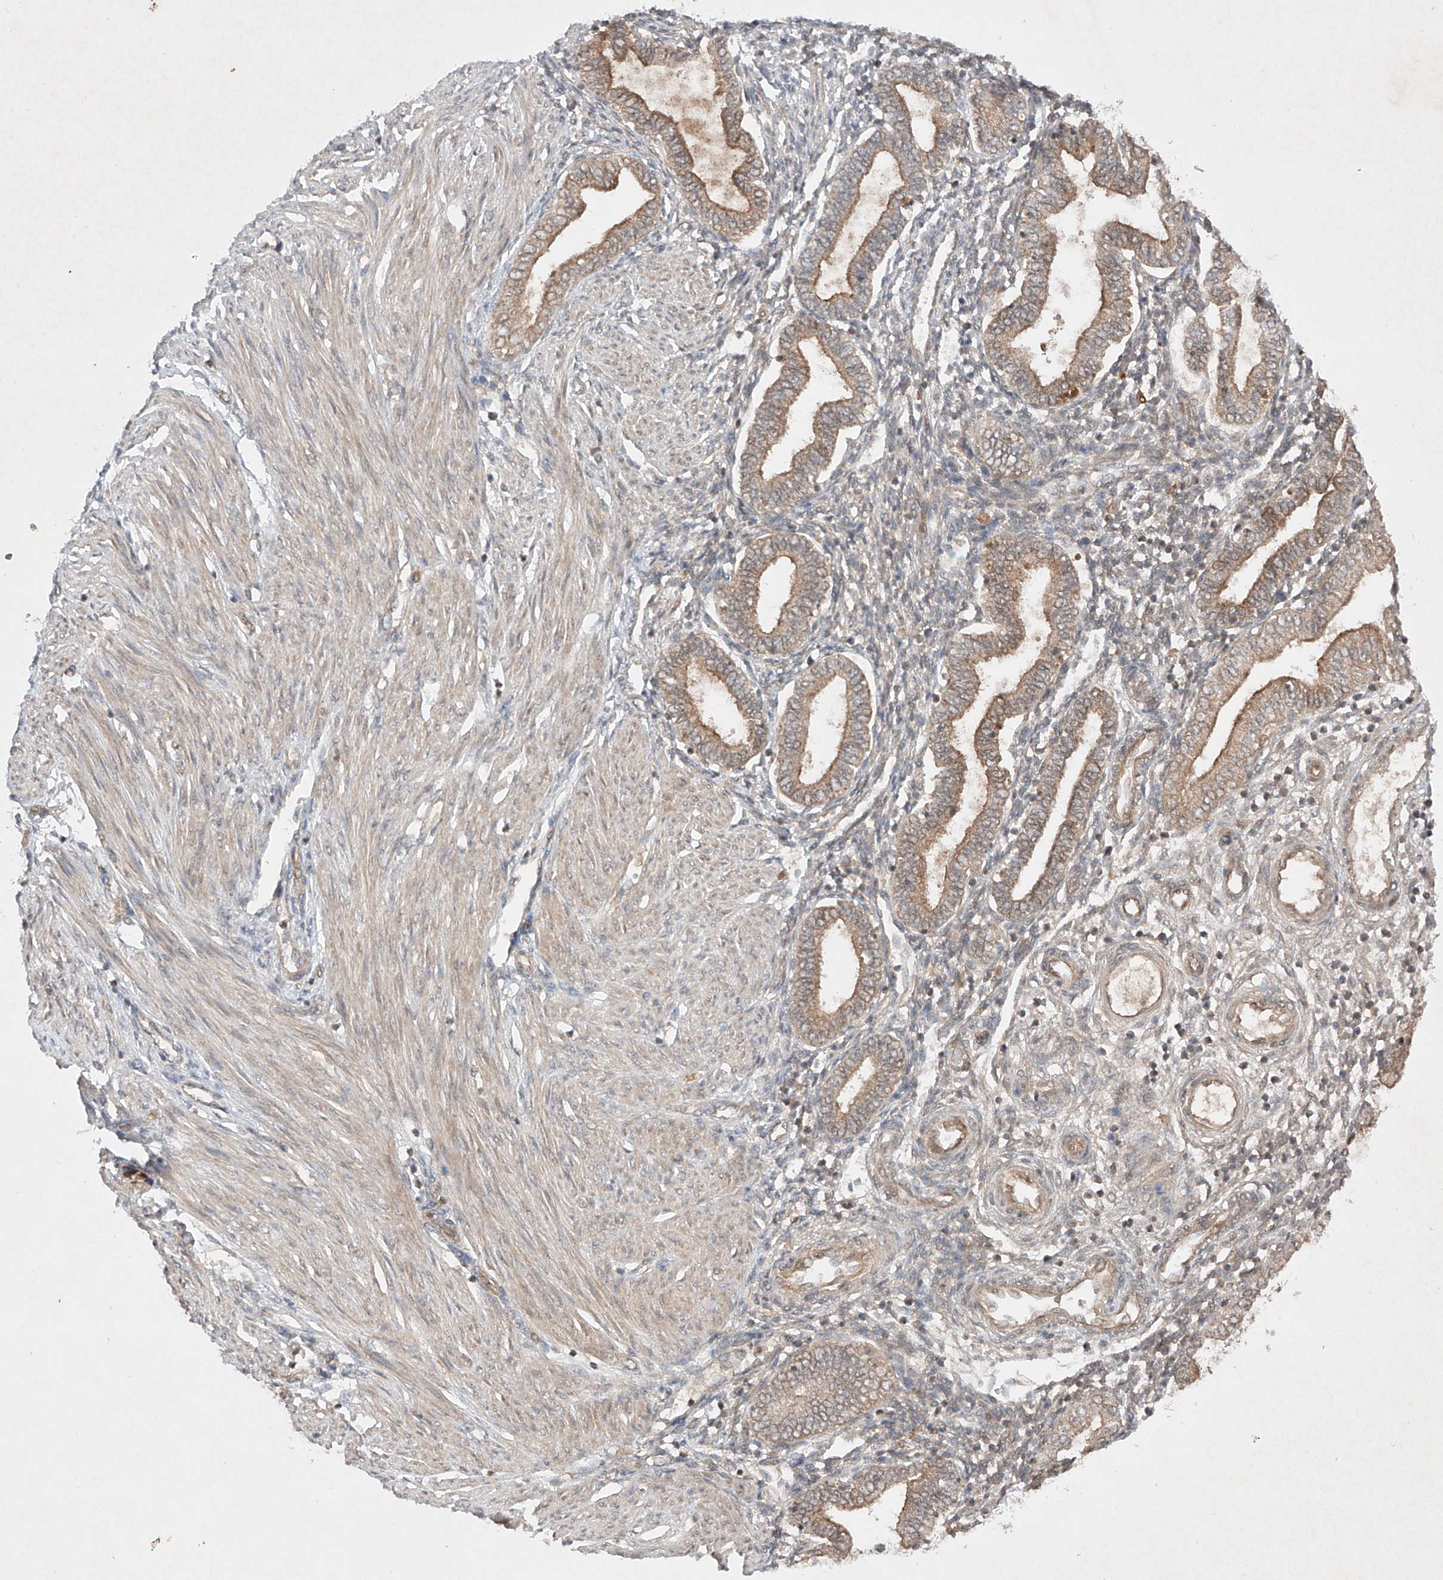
{"staining": {"intensity": "negative", "quantity": "none", "location": "none"}, "tissue": "endometrium", "cell_type": "Cells in endometrial stroma", "image_type": "normal", "snomed": [{"axis": "morphology", "description": "Normal tissue, NOS"}, {"axis": "topography", "description": "Endometrium"}], "caption": "An immunohistochemistry micrograph of unremarkable endometrium is shown. There is no staining in cells in endometrial stroma of endometrium. The staining was performed using DAB to visualize the protein expression in brown, while the nuclei were stained in blue with hematoxylin (Magnification: 20x).", "gene": "RNF31", "patient": {"sex": "female", "age": 53}}